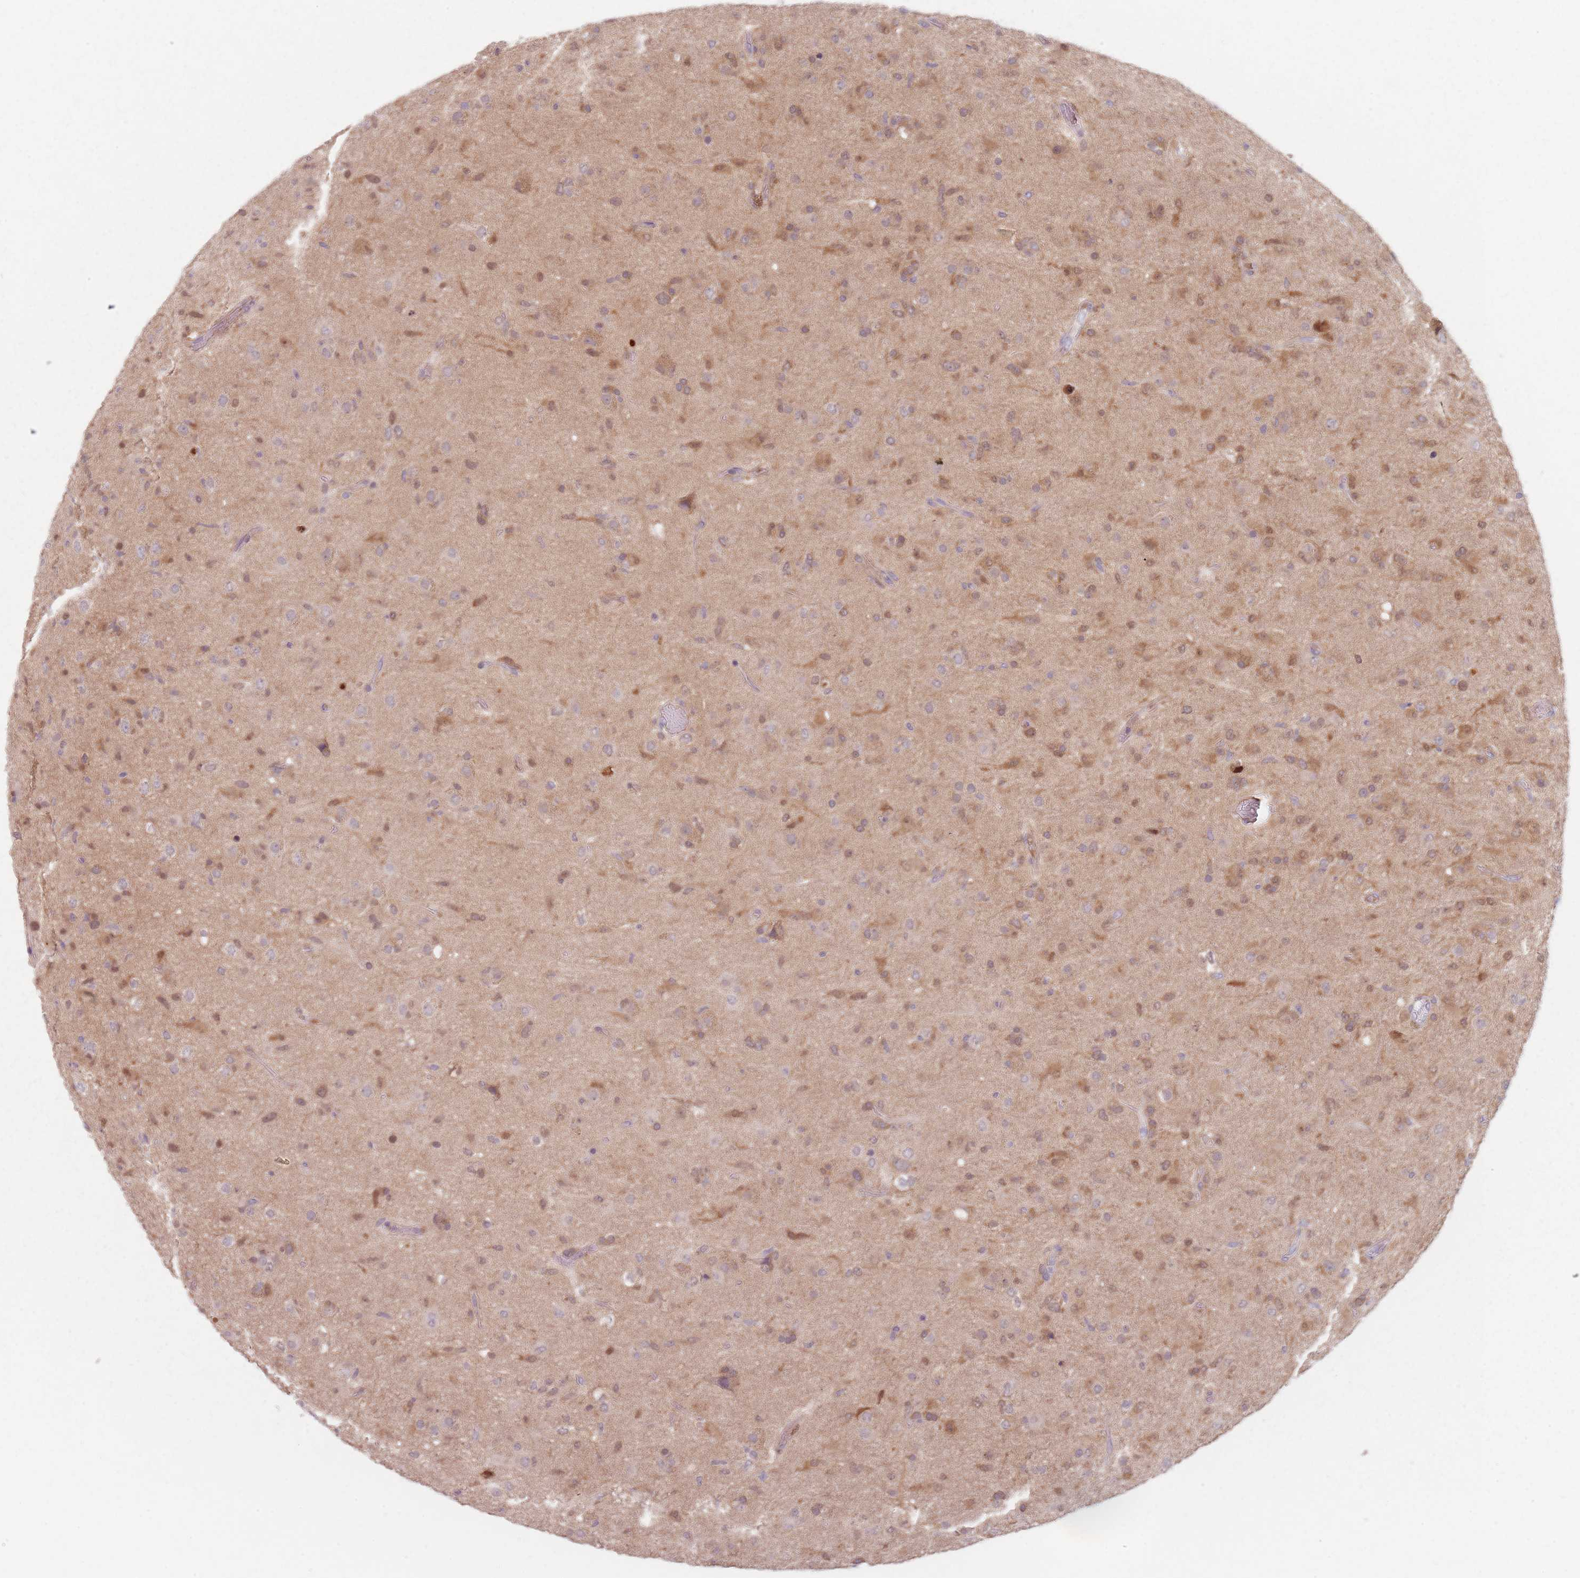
{"staining": {"intensity": "moderate", "quantity": "25%-75%", "location": "cytoplasmic/membranous,nuclear"}, "tissue": "glioma", "cell_type": "Tumor cells", "image_type": "cancer", "snomed": [{"axis": "morphology", "description": "Glioma, malignant, Low grade"}, {"axis": "topography", "description": "Brain"}], "caption": "Immunohistochemical staining of human glioma displays medium levels of moderate cytoplasmic/membranous and nuclear positivity in about 25%-75% of tumor cells.", "gene": "NAXE", "patient": {"sex": "male", "age": 65}}